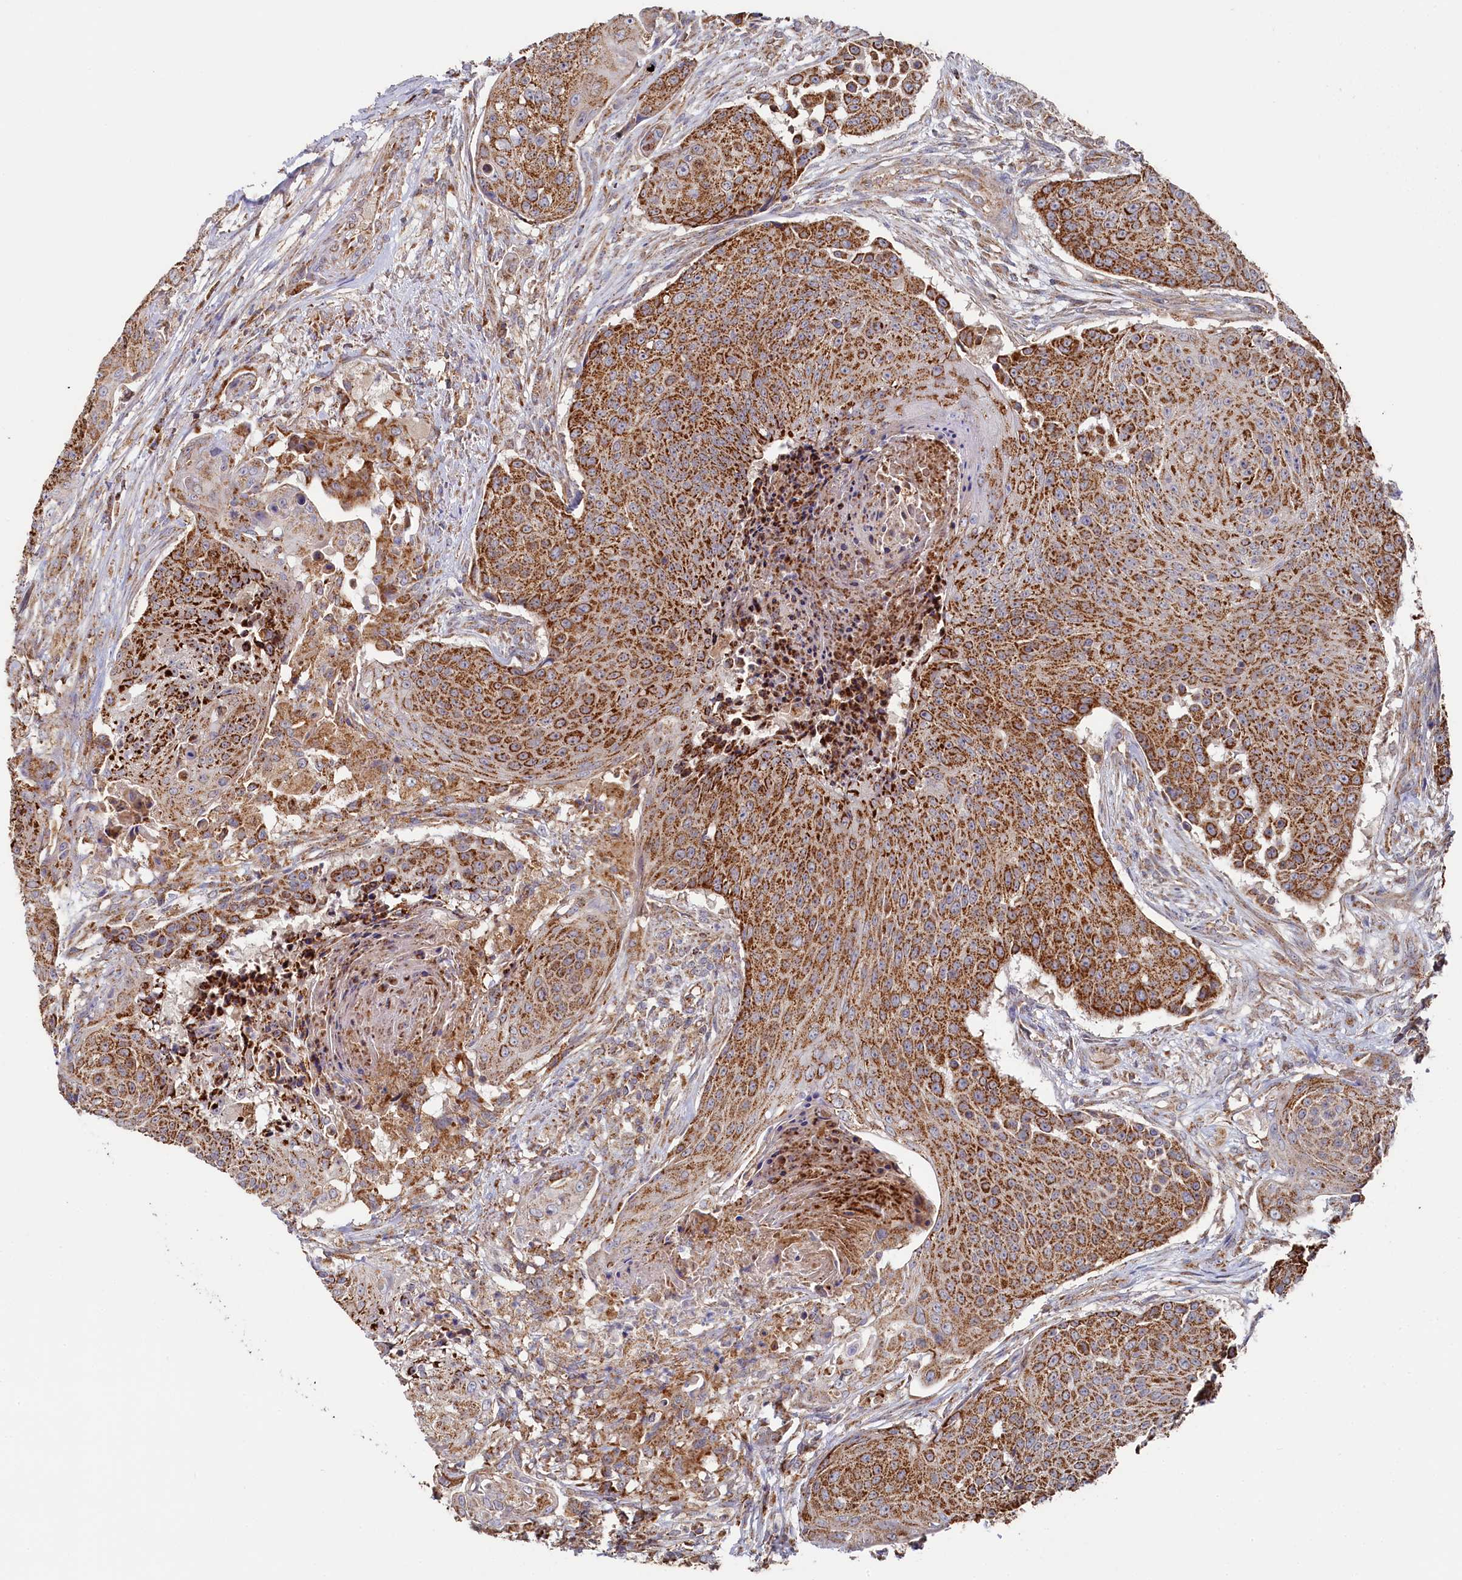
{"staining": {"intensity": "moderate", "quantity": ">75%", "location": "cytoplasmic/membranous"}, "tissue": "urothelial cancer", "cell_type": "Tumor cells", "image_type": "cancer", "snomed": [{"axis": "morphology", "description": "Urothelial carcinoma, High grade"}, {"axis": "topography", "description": "Urinary bladder"}], "caption": "Moderate cytoplasmic/membranous positivity for a protein is appreciated in approximately >75% of tumor cells of high-grade urothelial carcinoma using IHC.", "gene": "HAUS2", "patient": {"sex": "female", "age": 63}}